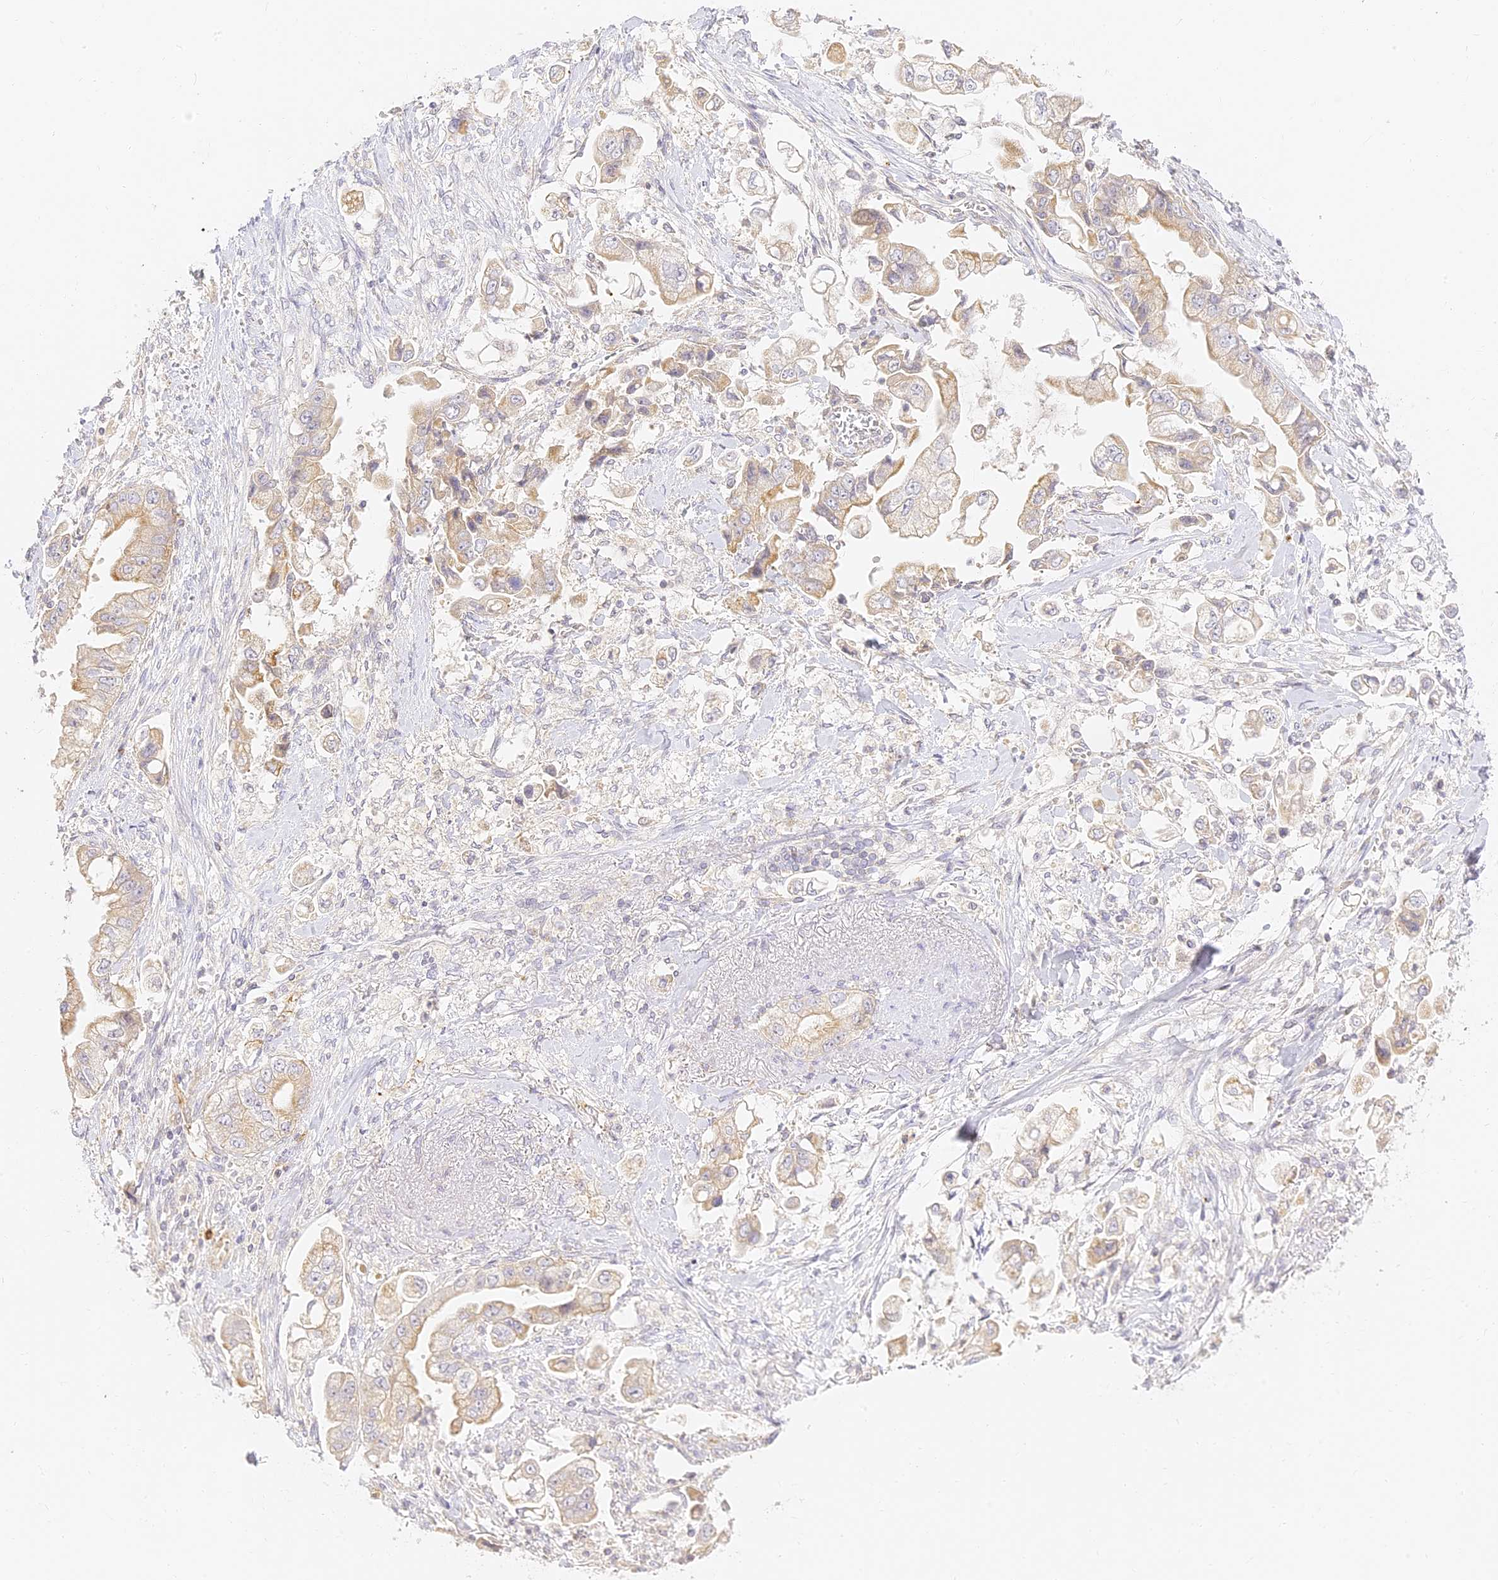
{"staining": {"intensity": "weak", "quantity": ">75%", "location": "cytoplasmic/membranous"}, "tissue": "stomach cancer", "cell_type": "Tumor cells", "image_type": "cancer", "snomed": [{"axis": "morphology", "description": "Adenocarcinoma, NOS"}, {"axis": "topography", "description": "Stomach"}], "caption": "Adenocarcinoma (stomach) stained for a protein (brown) demonstrates weak cytoplasmic/membranous positive staining in approximately >75% of tumor cells.", "gene": "LRRC15", "patient": {"sex": "male", "age": 62}}